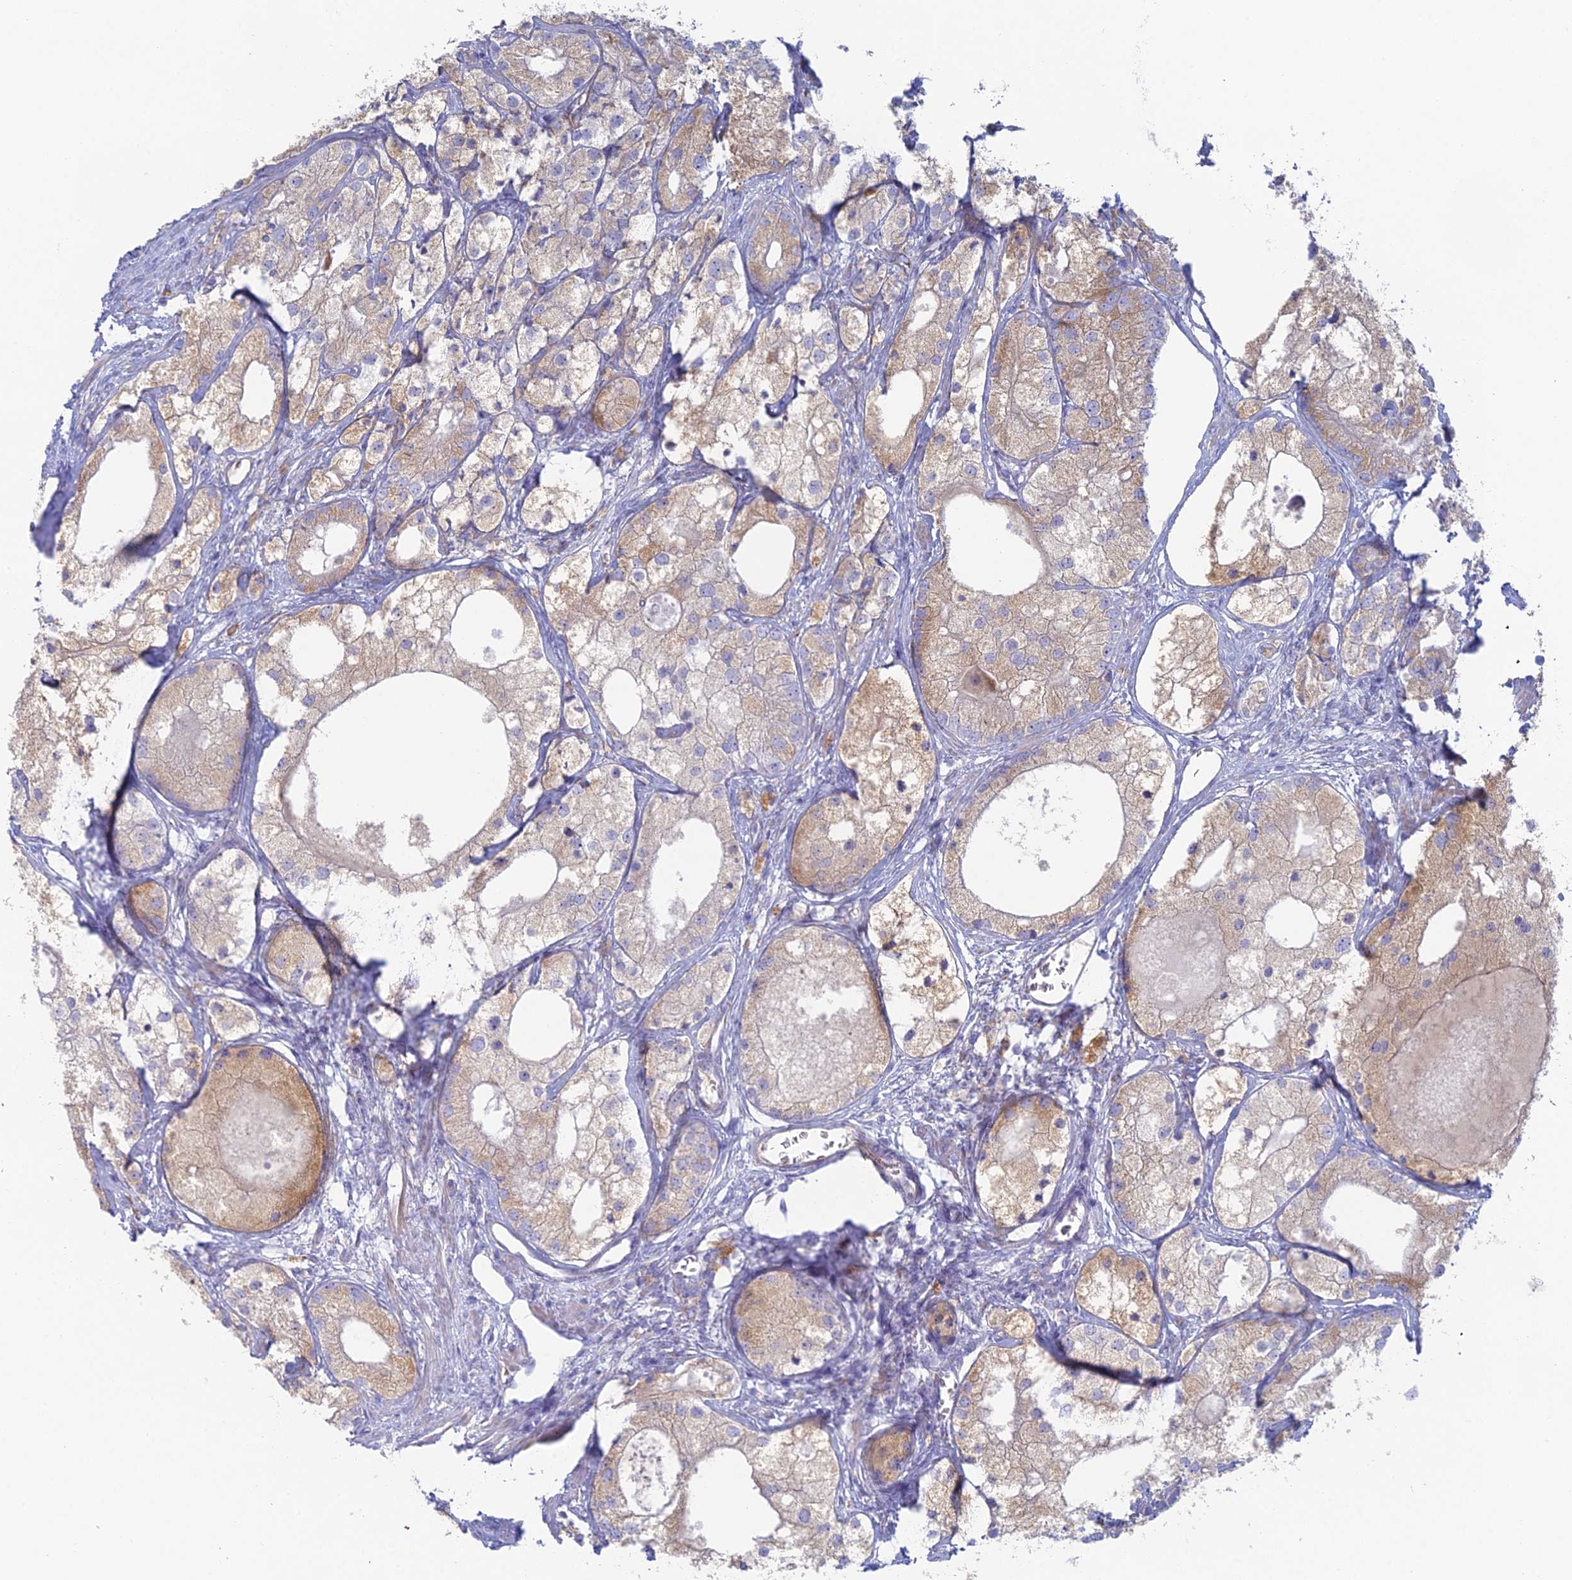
{"staining": {"intensity": "weak", "quantity": "<25%", "location": "cytoplasmic/membranous"}, "tissue": "prostate cancer", "cell_type": "Tumor cells", "image_type": "cancer", "snomed": [{"axis": "morphology", "description": "Adenocarcinoma, Low grade"}, {"axis": "topography", "description": "Prostate"}], "caption": "A histopathology image of prostate cancer (low-grade adenocarcinoma) stained for a protein reveals no brown staining in tumor cells.", "gene": "FERD3L", "patient": {"sex": "male", "age": 69}}